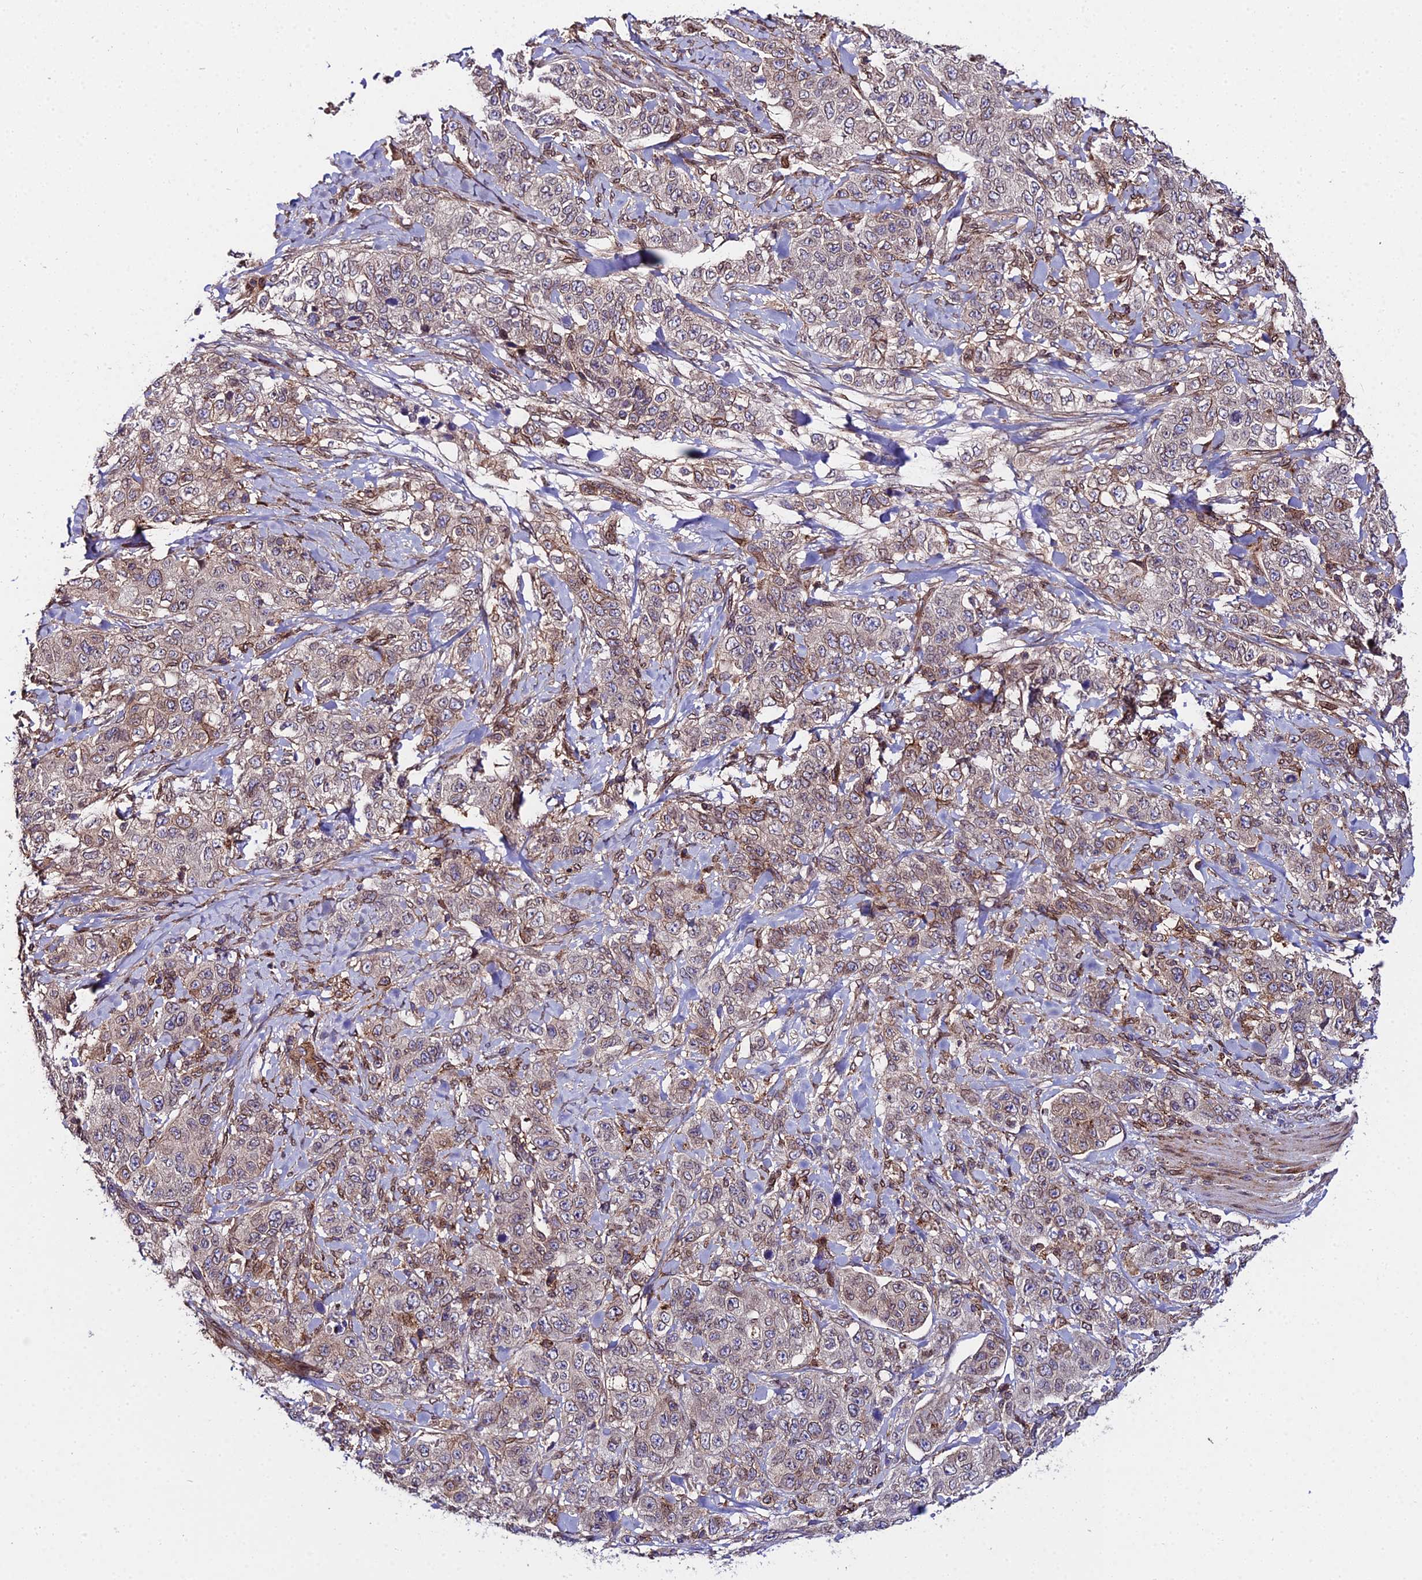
{"staining": {"intensity": "moderate", "quantity": "<25%", "location": "cytoplasmic/membranous,nuclear"}, "tissue": "stomach cancer", "cell_type": "Tumor cells", "image_type": "cancer", "snomed": [{"axis": "morphology", "description": "Adenocarcinoma, NOS"}, {"axis": "topography", "description": "Stomach"}], "caption": "The photomicrograph exhibits staining of adenocarcinoma (stomach), revealing moderate cytoplasmic/membranous and nuclear protein staining (brown color) within tumor cells.", "gene": "DDX19A", "patient": {"sex": "male", "age": 48}}